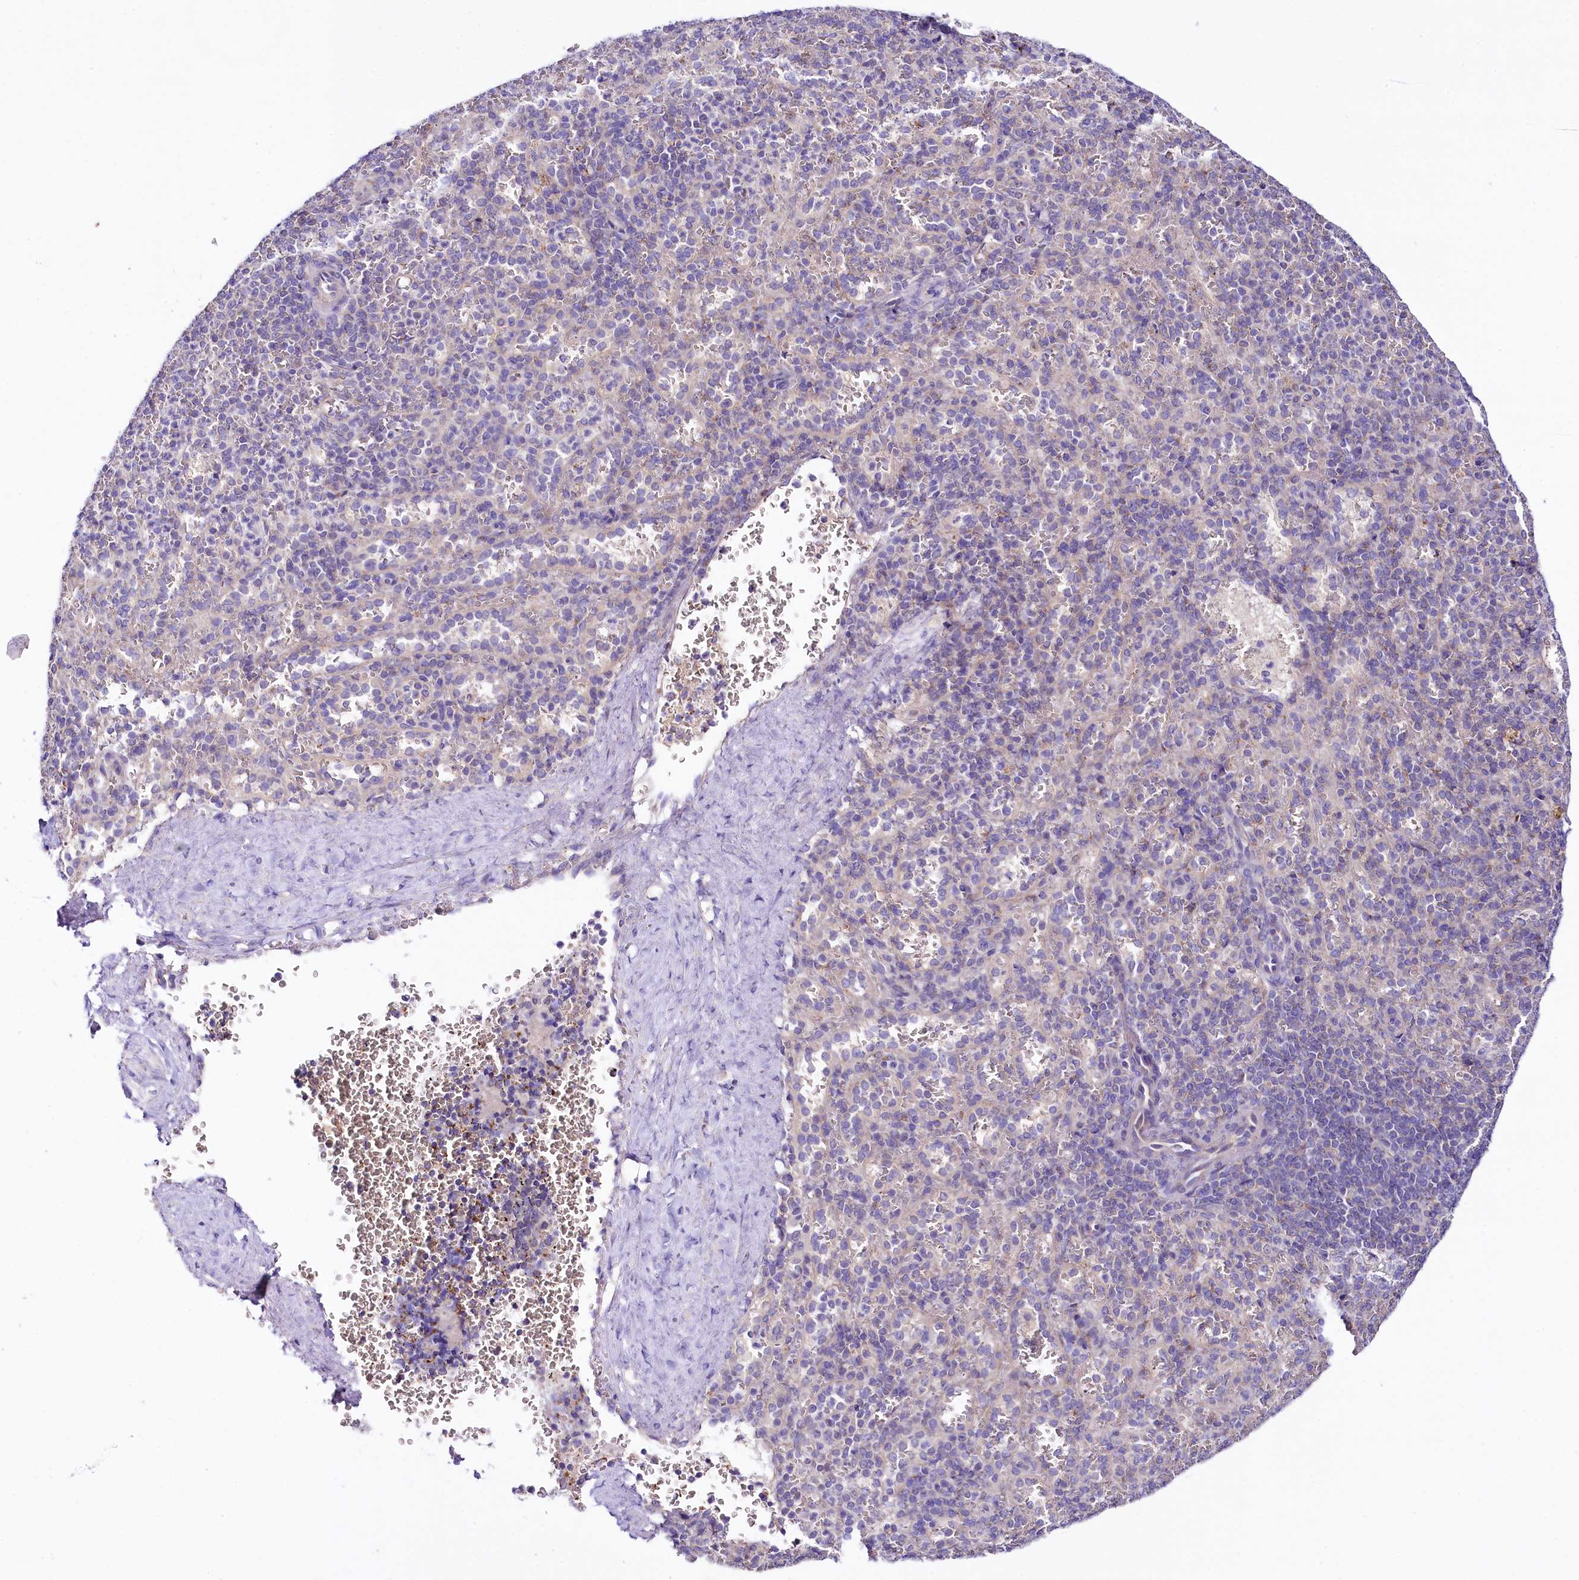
{"staining": {"intensity": "weak", "quantity": "<25%", "location": "cytoplasmic/membranous"}, "tissue": "spleen", "cell_type": "Cells in red pulp", "image_type": "normal", "snomed": [{"axis": "morphology", "description": "Normal tissue, NOS"}, {"axis": "topography", "description": "Spleen"}], "caption": "This is a histopathology image of IHC staining of normal spleen, which shows no positivity in cells in red pulp.", "gene": "CEP295", "patient": {"sex": "female", "age": 21}}